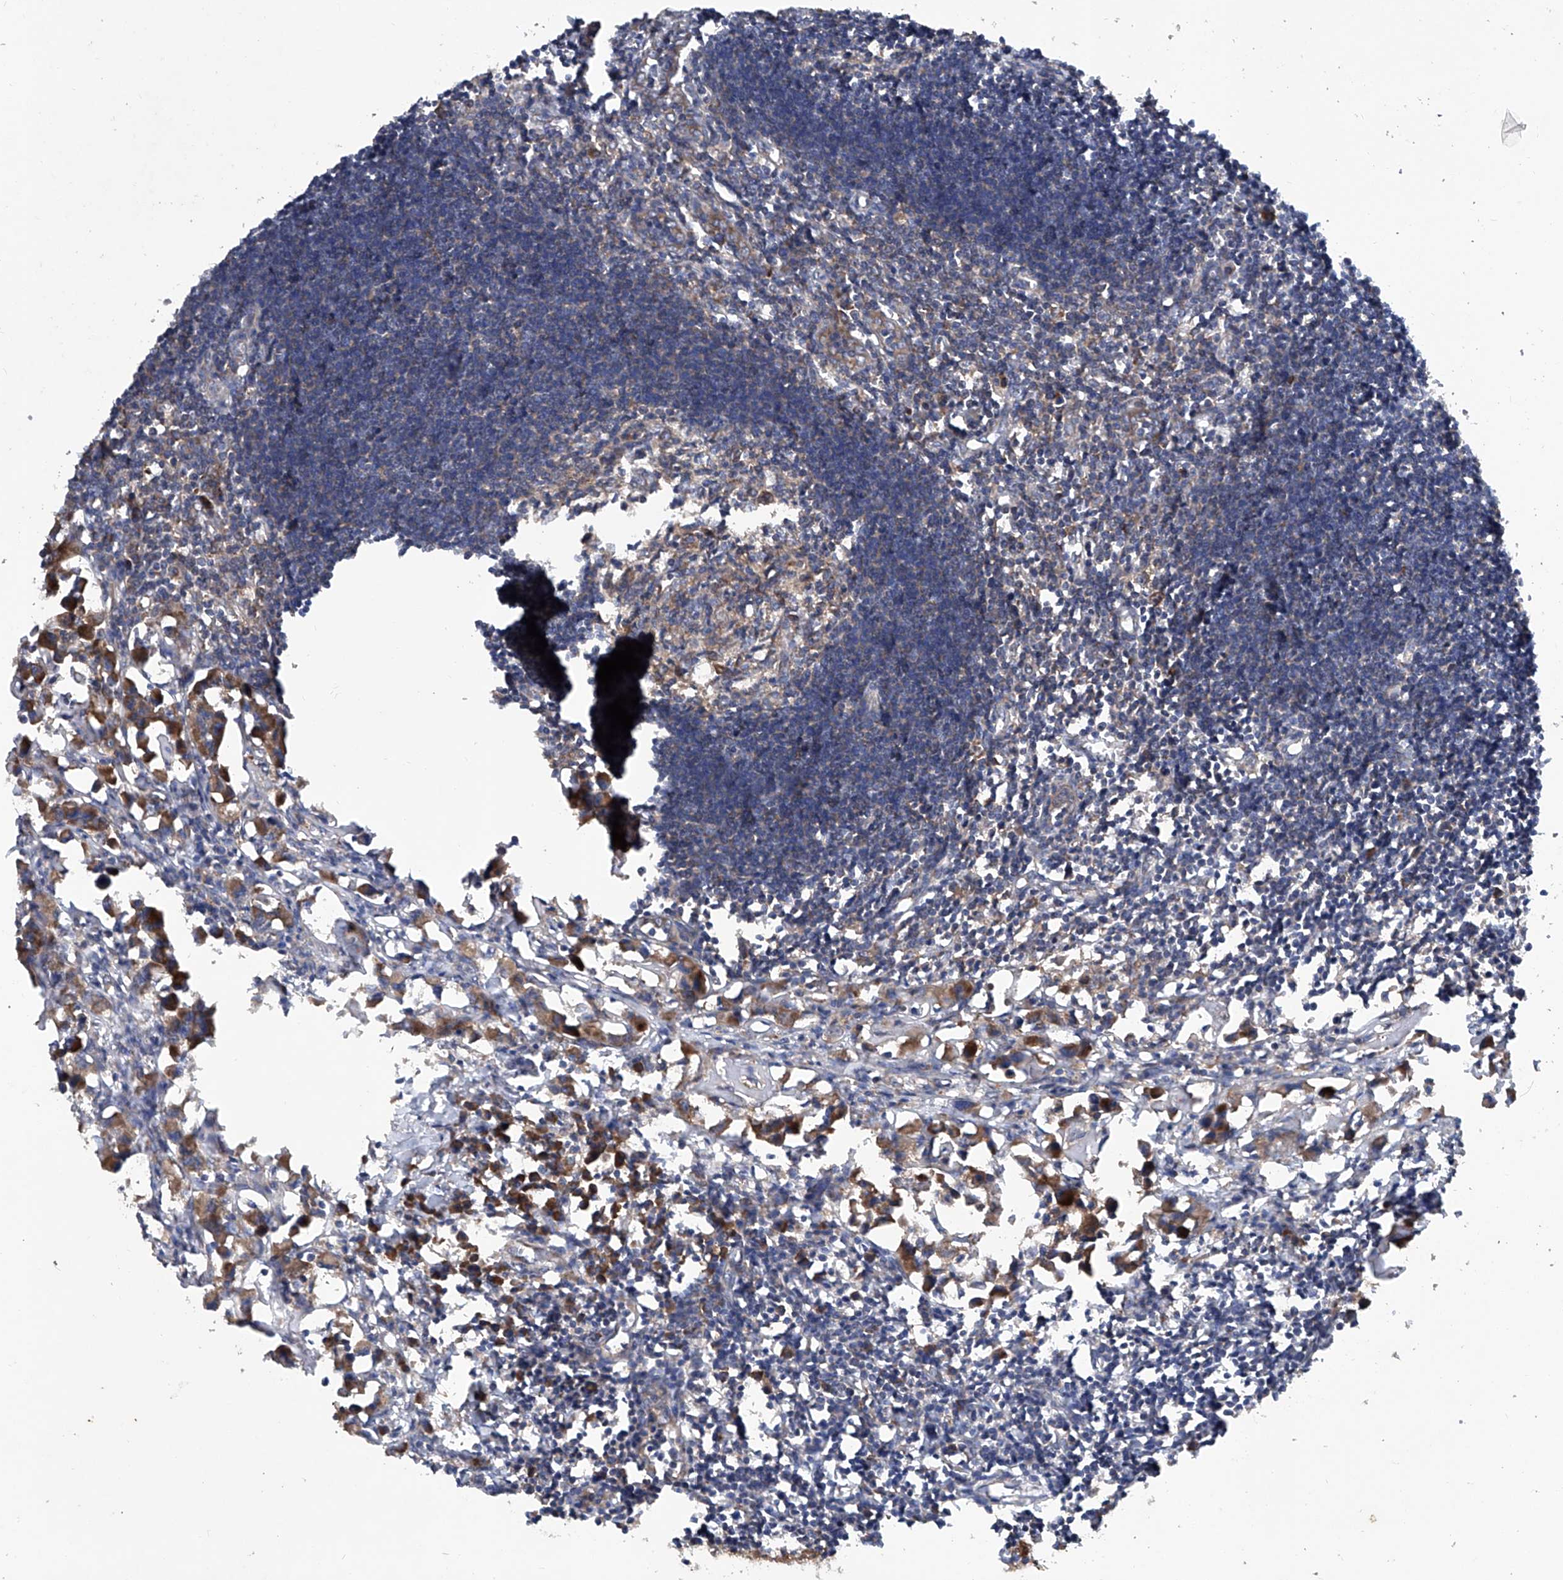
{"staining": {"intensity": "moderate", "quantity": "<25%", "location": "cytoplasmic/membranous"}, "tissue": "lymph node", "cell_type": "Germinal center cells", "image_type": "normal", "snomed": [{"axis": "morphology", "description": "Normal tissue, NOS"}, {"axis": "morphology", "description": "Malignant melanoma, Metastatic site"}, {"axis": "topography", "description": "Lymph node"}], "caption": "Lymph node was stained to show a protein in brown. There is low levels of moderate cytoplasmic/membranous positivity in about <25% of germinal center cells.", "gene": "ASCC3", "patient": {"sex": "male", "age": 41}}